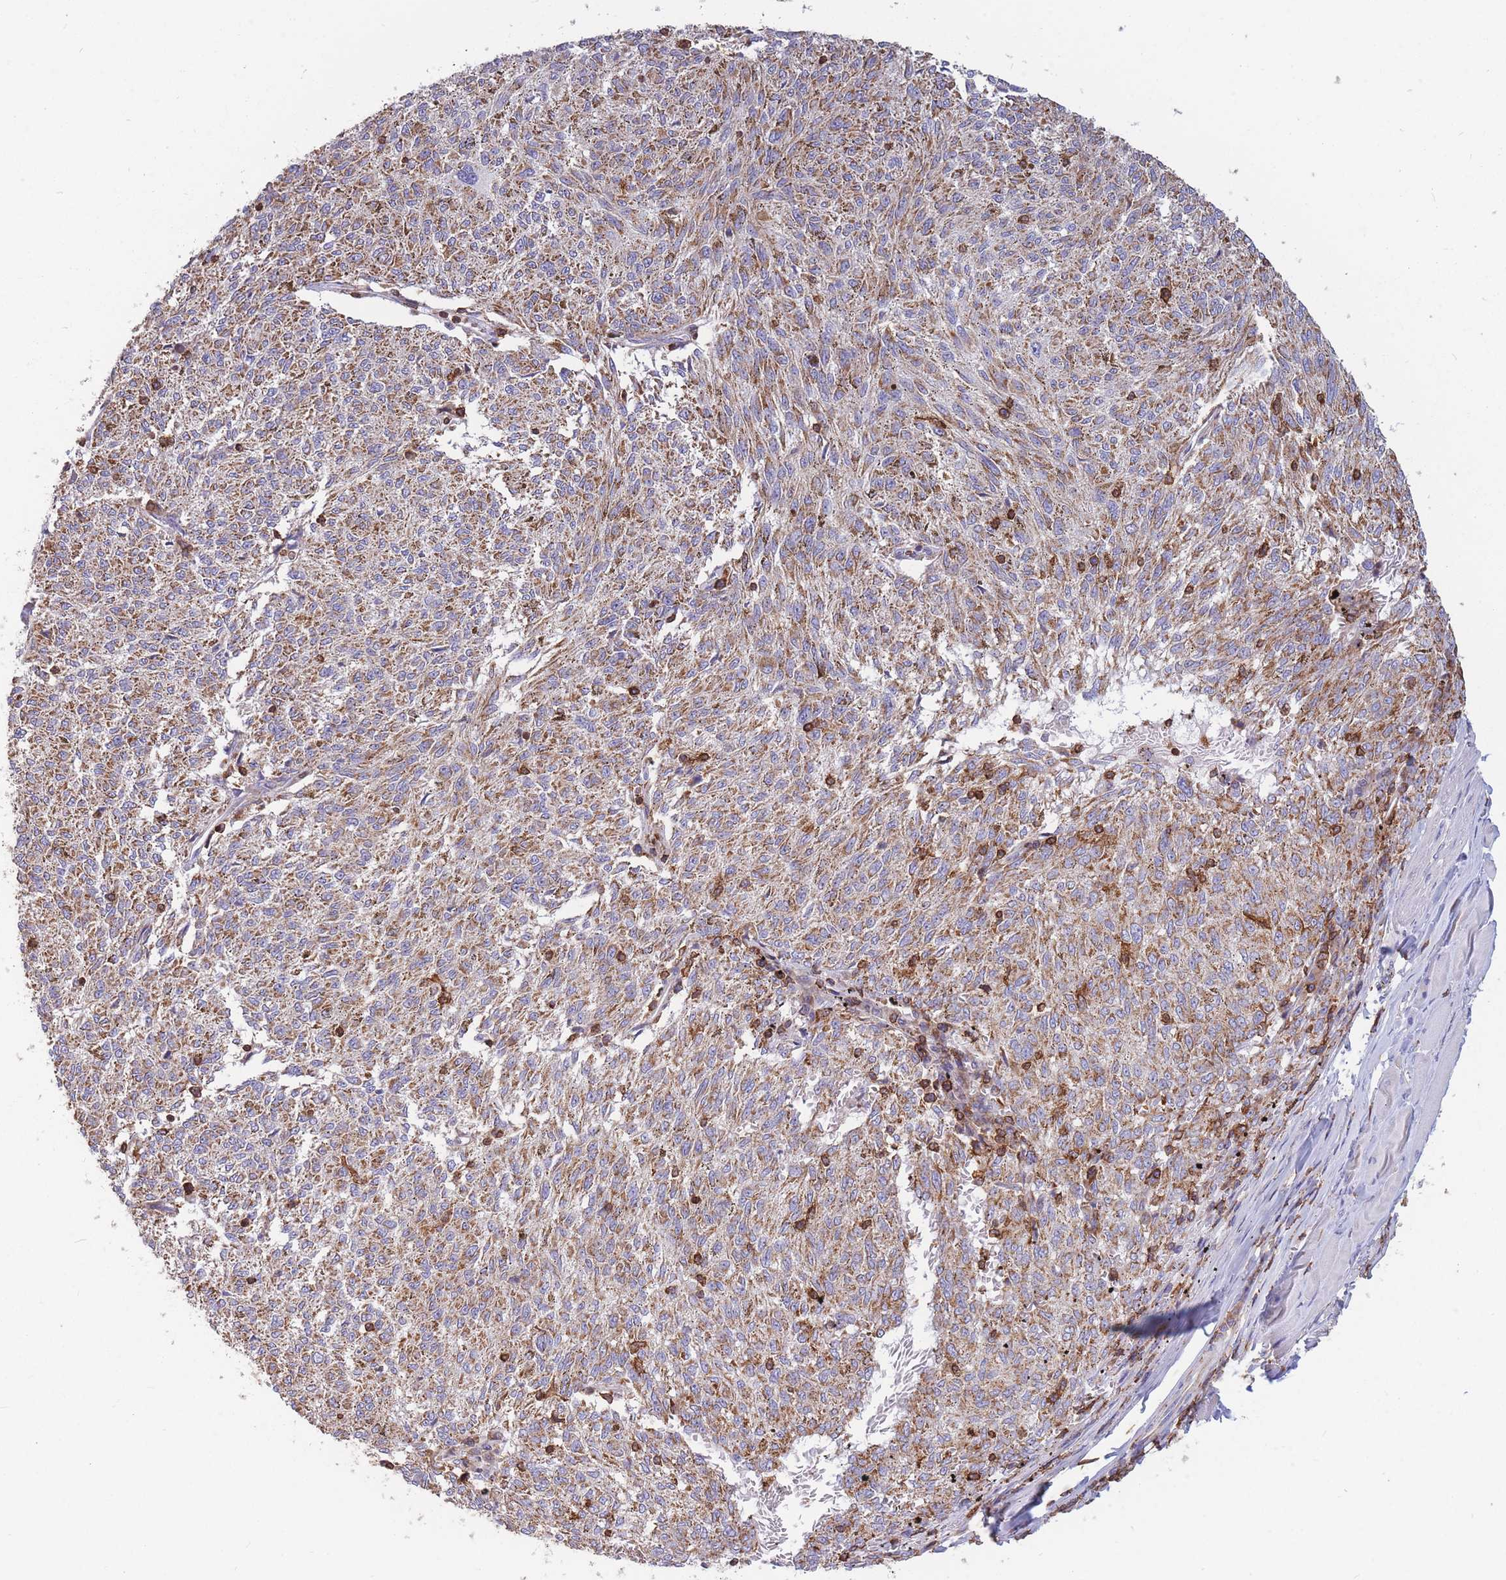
{"staining": {"intensity": "moderate", "quantity": ">75%", "location": "cytoplasmic/membranous"}, "tissue": "melanoma", "cell_type": "Tumor cells", "image_type": "cancer", "snomed": [{"axis": "morphology", "description": "Malignant melanoma, NOS"}, {"axis": "topography", "description": "Skin"}], "caption": "DAB immunohistochemical staining of melanoma demonstrates moderate cytoplasmic/membranous protein staining in approximately >75% of tumor cells.", "gene": "MRPL54", "patient": {"sex": "female", "age": 72}}